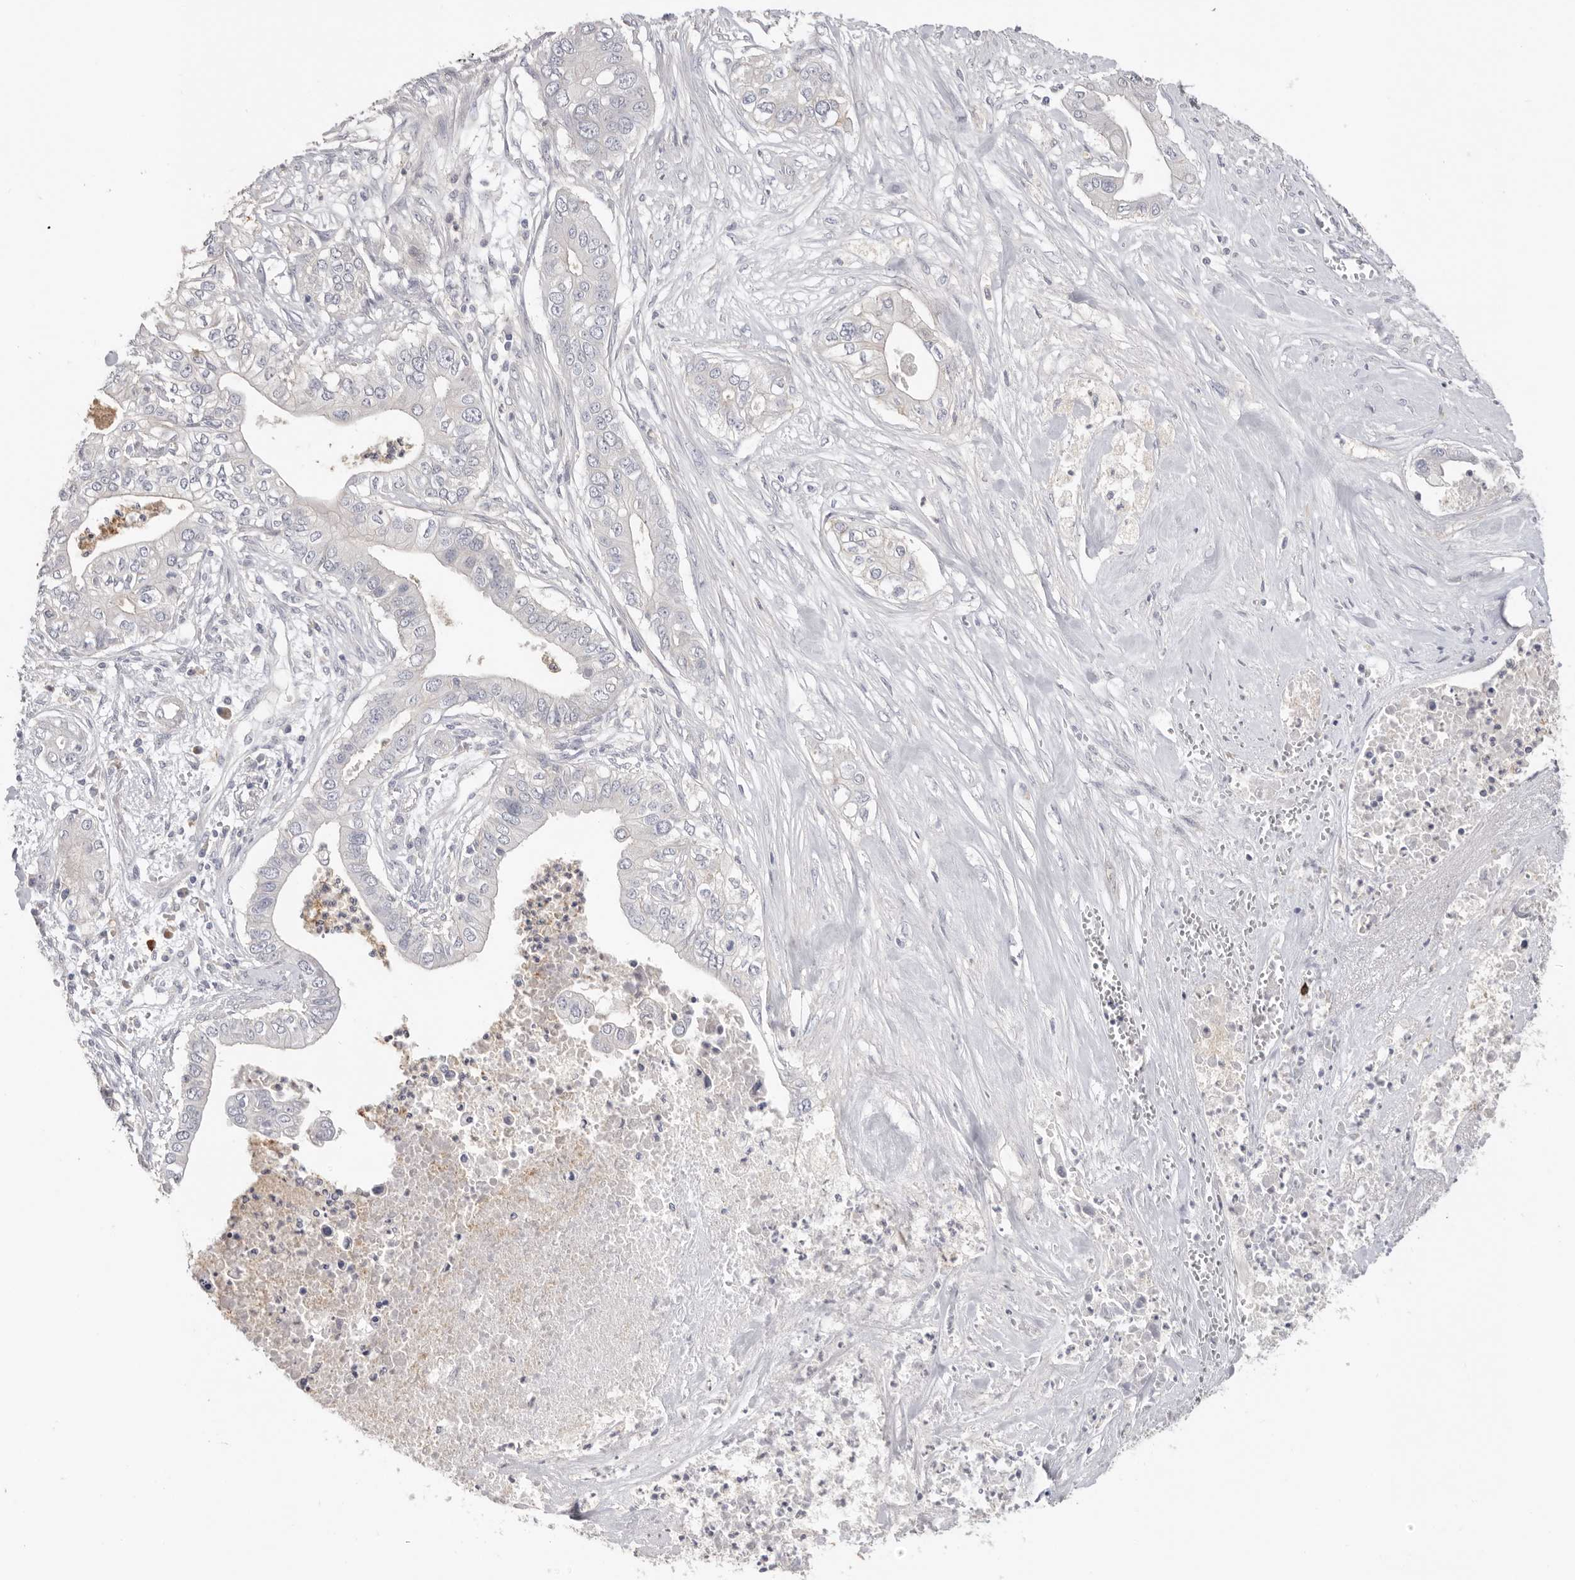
{"staining": {"intensity": "negative", "quantity": "none", "location": "none"}, "tissue": "pancreatic cancer", "cell_type": "Tumor cells", "image_type": "cancer", "snomed": [{"axis": "morphology", "description": "Adenocarcinoma, NOS"}, {"axis": "topography", "description": "Pancreas"}], "caption": "Immunohistochemical staining of human pancreatic cancer (adenocarcinoma) displays no significant positivity in tumor cells.", "gene": "WDTC1", "patient": {"sex": "female", "age": 78}}